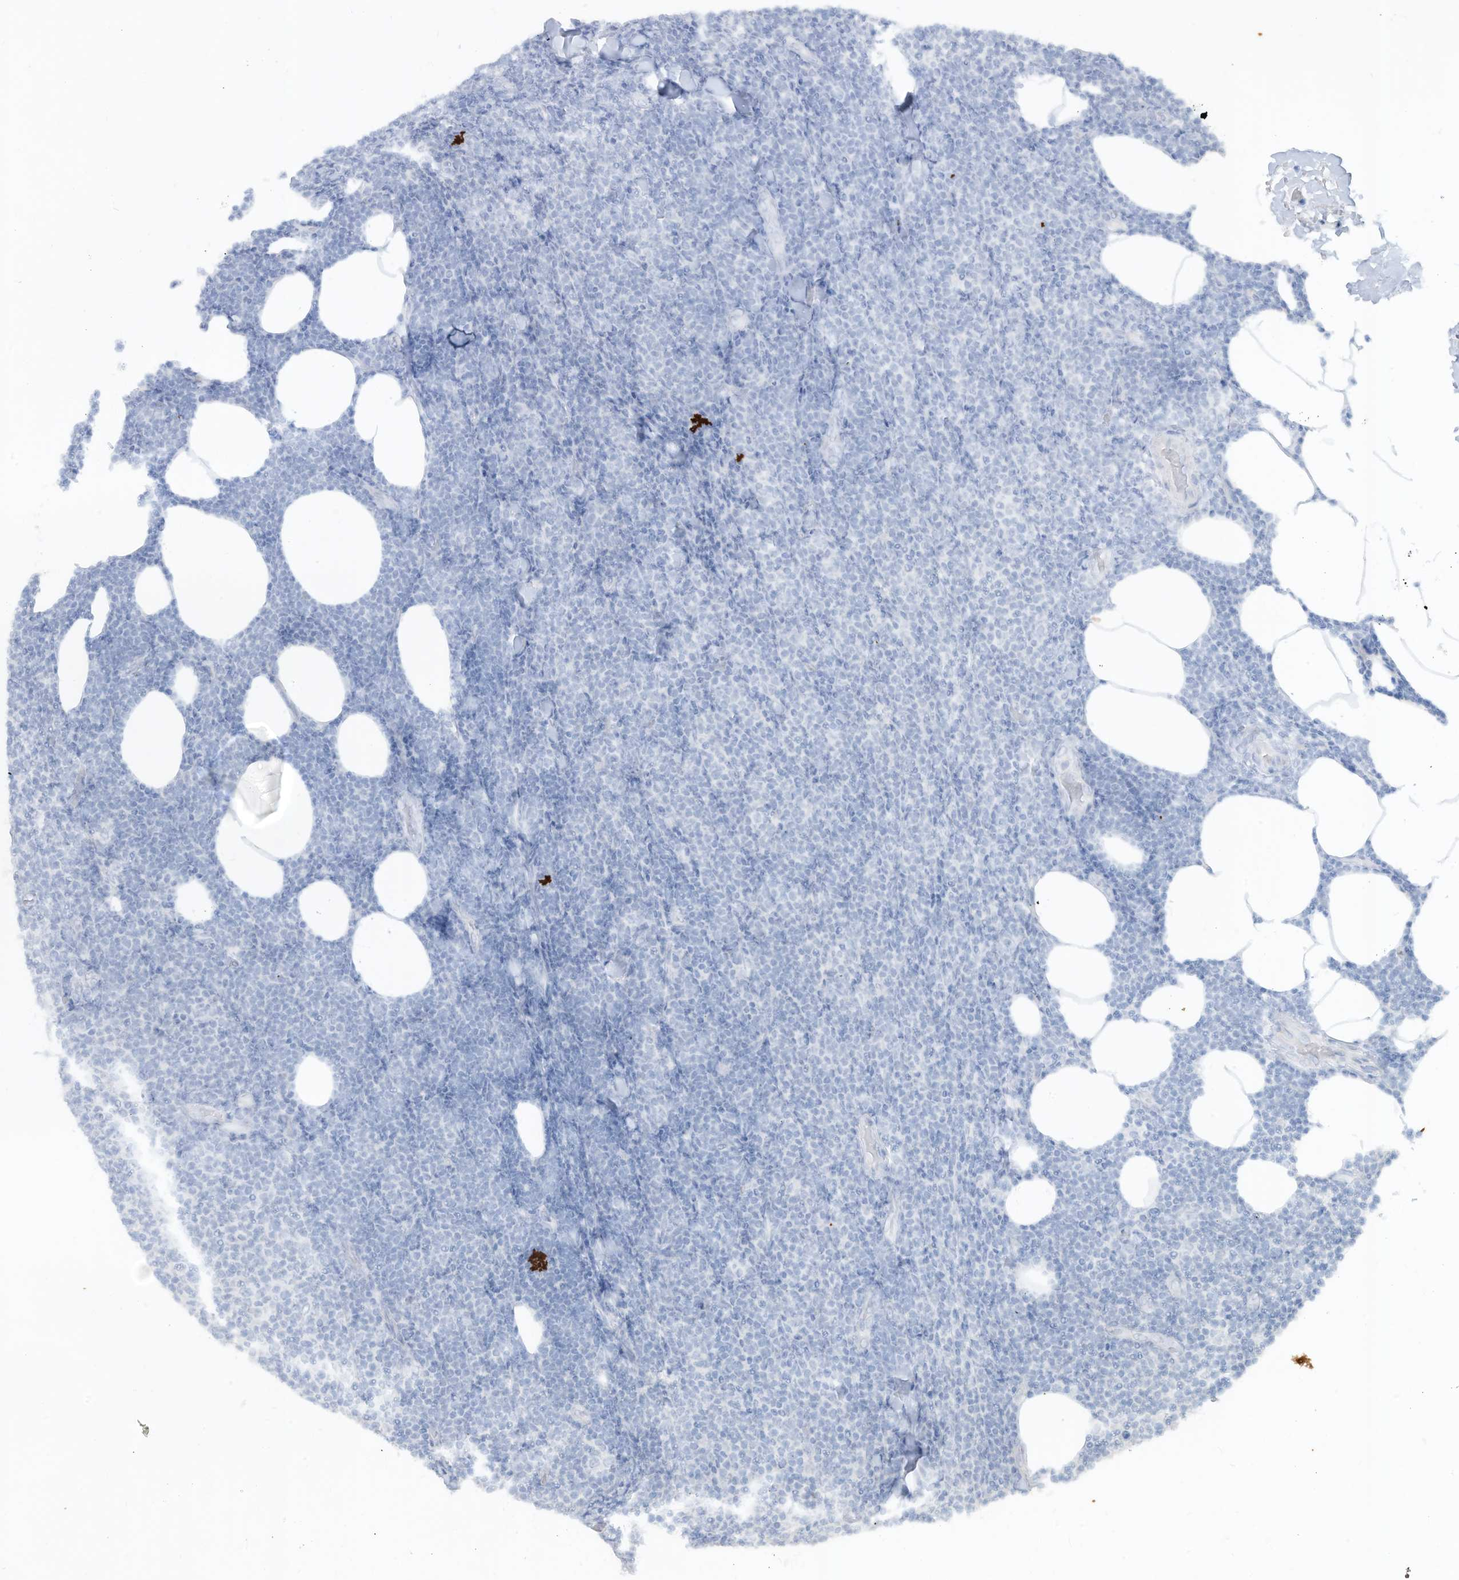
{"staining": {"intensity": "negative", "quantity": "none", "location": "none"}, "tissue": "lymphoma", "cell_type": "Tumor cells", "image_type": "cancer", "snomed": [{"axis": "morphology", "description": "Malignant lymphoma, non-Hodgkin's type, Low grade"}, {"axis": "topography", "description": "Lymph node"}], "caption": "DAB (3,3'-diaminobenzidine) immunohistochemical staining of malignant lymphoma, non-Hodgkin's type (low-grade) shows no significant staining in tumor cells.", "gene": "CHRNA4", "patient": {"sex": "male", "age": 66}}